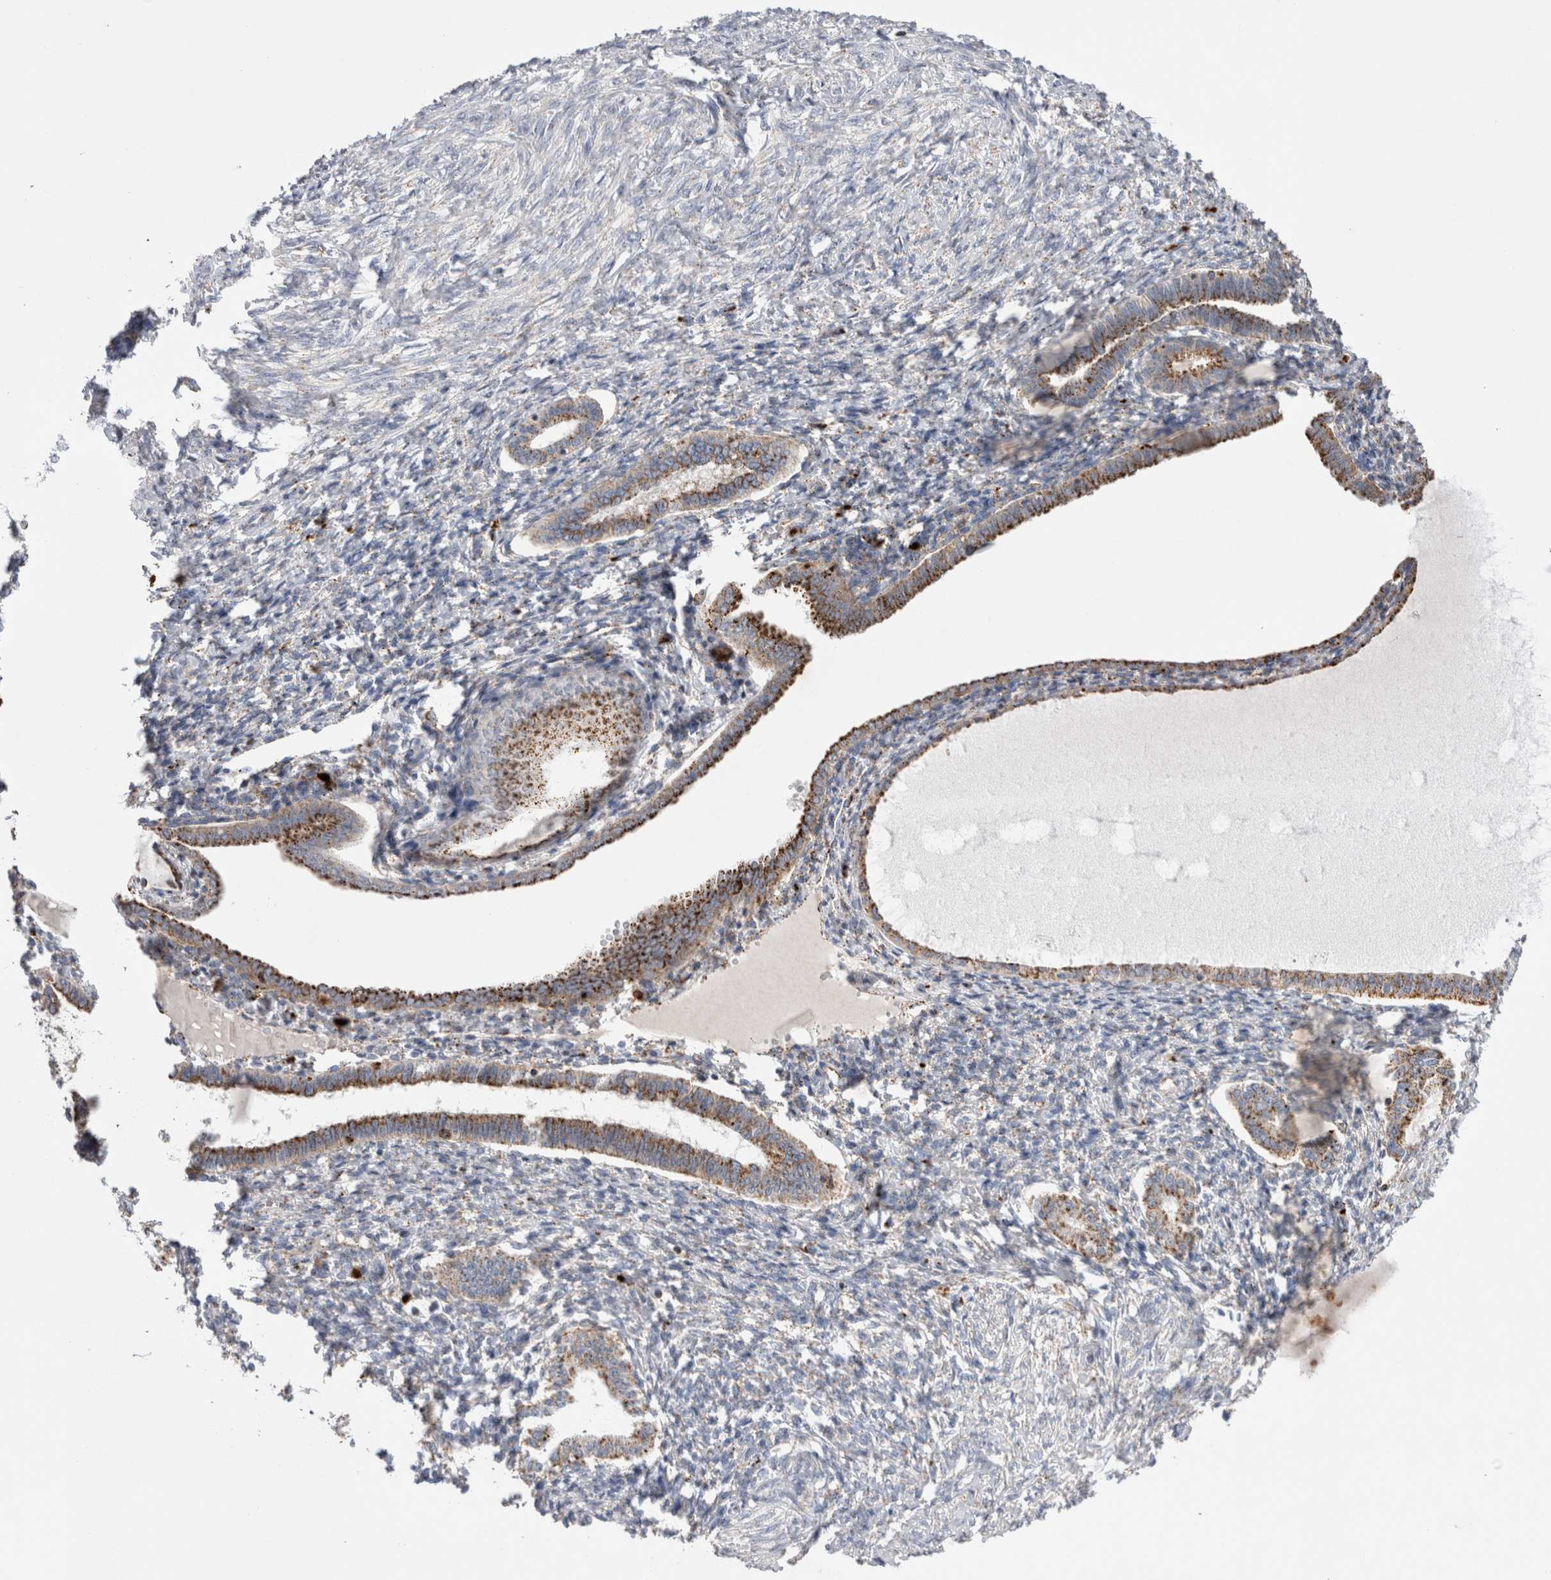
{"staining": {"intensity": "moderate", "quantity": "25%-75%", "location": "cytoplasmic/membranous"}, "tissue": "endometrium", "cell_type": "Cells in endometrial stroma", "image_type": "normal", "snomed": [{"axis": "morphology", "description": "Normal tissue, NOS"}, {"axis": "topography", "description": "Endometrium"}], "caption": "Immunohistochemical staining of normal human endometrium exhibits moderate cytoplasmic/membranous protein positivity in about 25%-75% of cells in endometrial stroma.", "gene": "CTSA", "patient": {"sex": "female", "age": 77}}